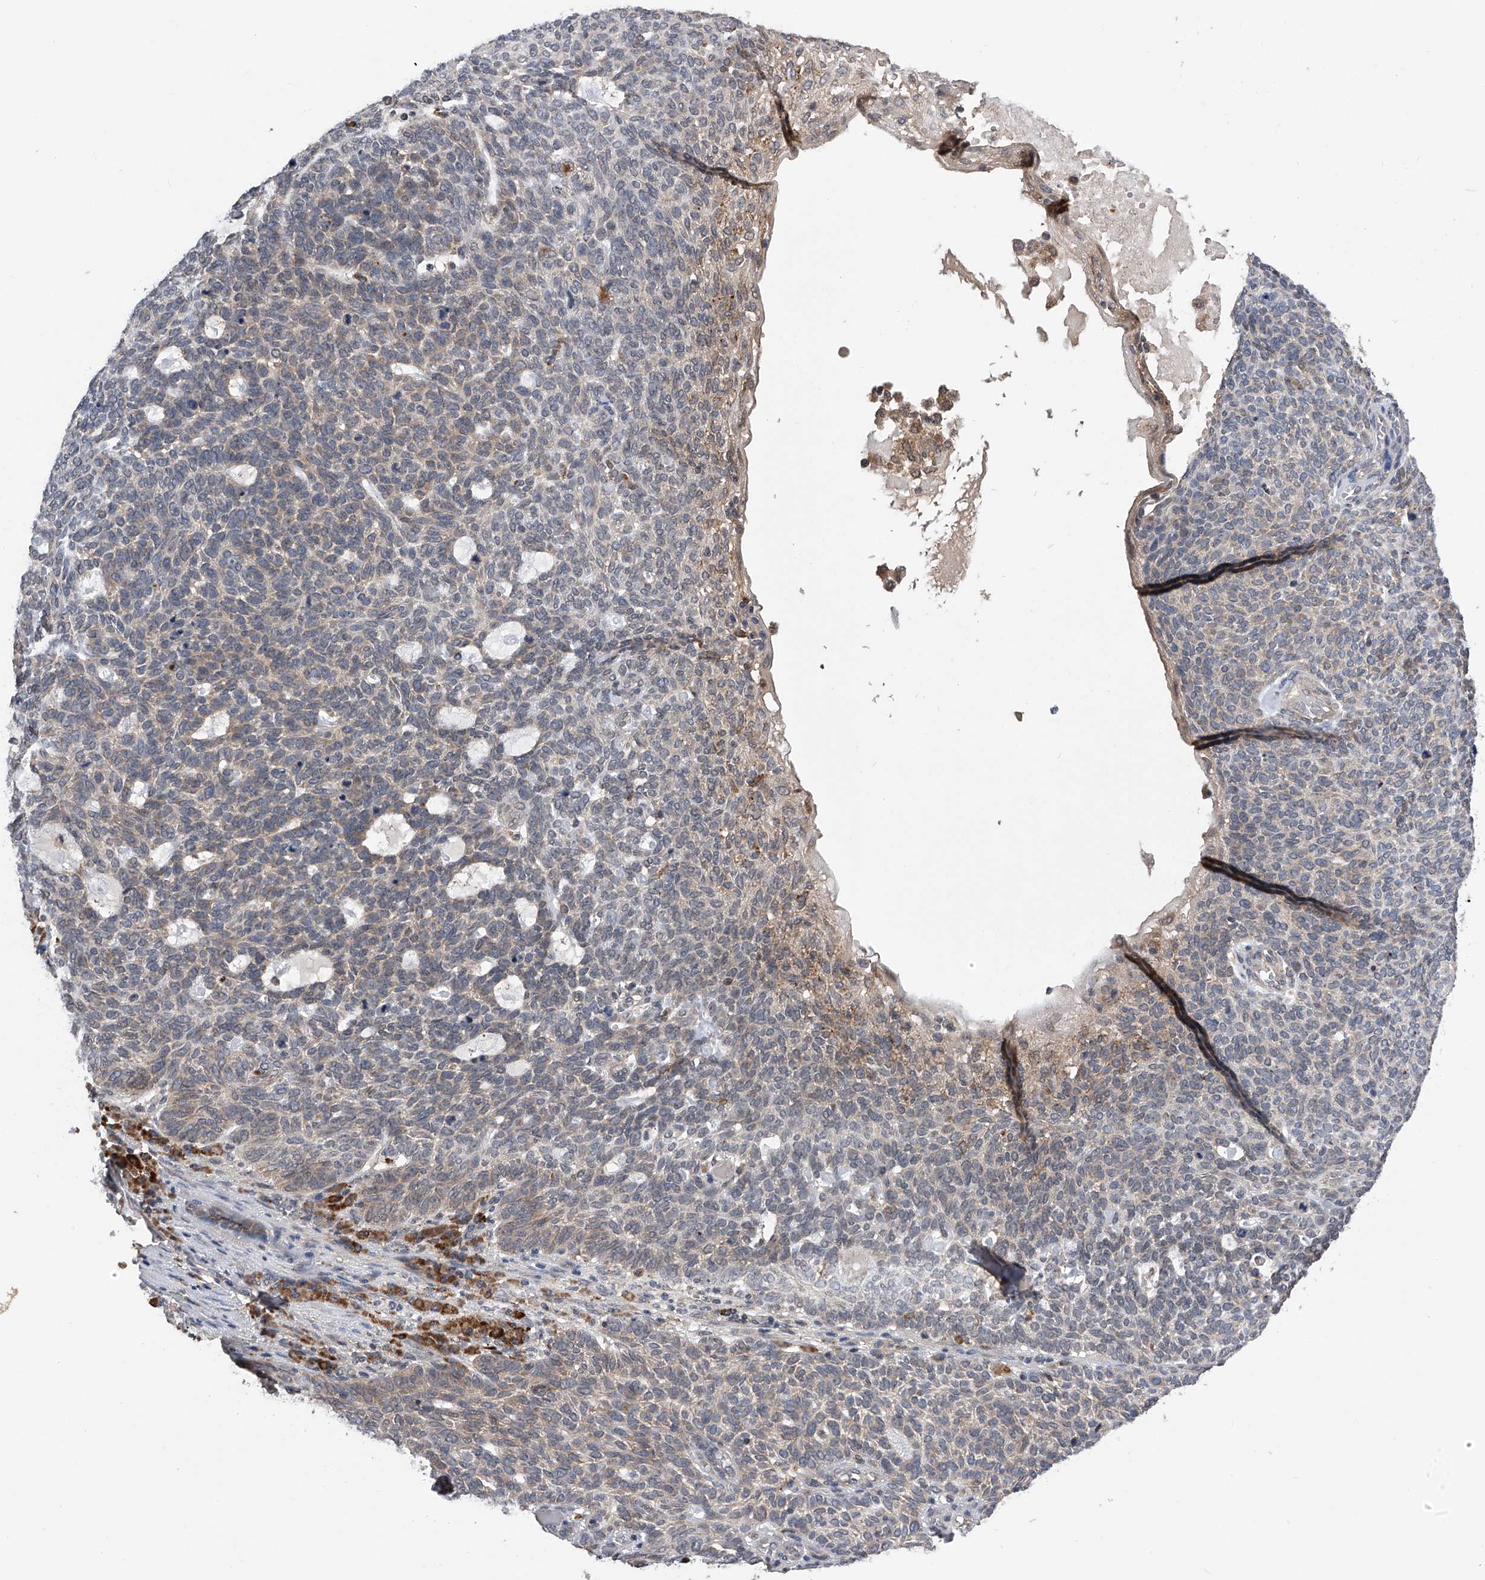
{"staining": {"intensity": "weak", "quantity": "<25%", "location": "cytoplasmic/membranous"}, "tissue": "skin cancer", "cell_type": "Tumor cells", "image_type": "cancer", "snomed": [{"axis": "morphology", "description": "Squamous cell carcinoma, NOS"}, {"axis": "topography", "description": "Skin"}], "caption": "This histopathology image is of squamous cell carcinoma (skin) stained with IHC to label a protein in brown with the nuclei are counter-stained blue. There is no staining in tumor cells.", "gene": "SPOCK1", "patient": {"sex": "female", "age": 90}}